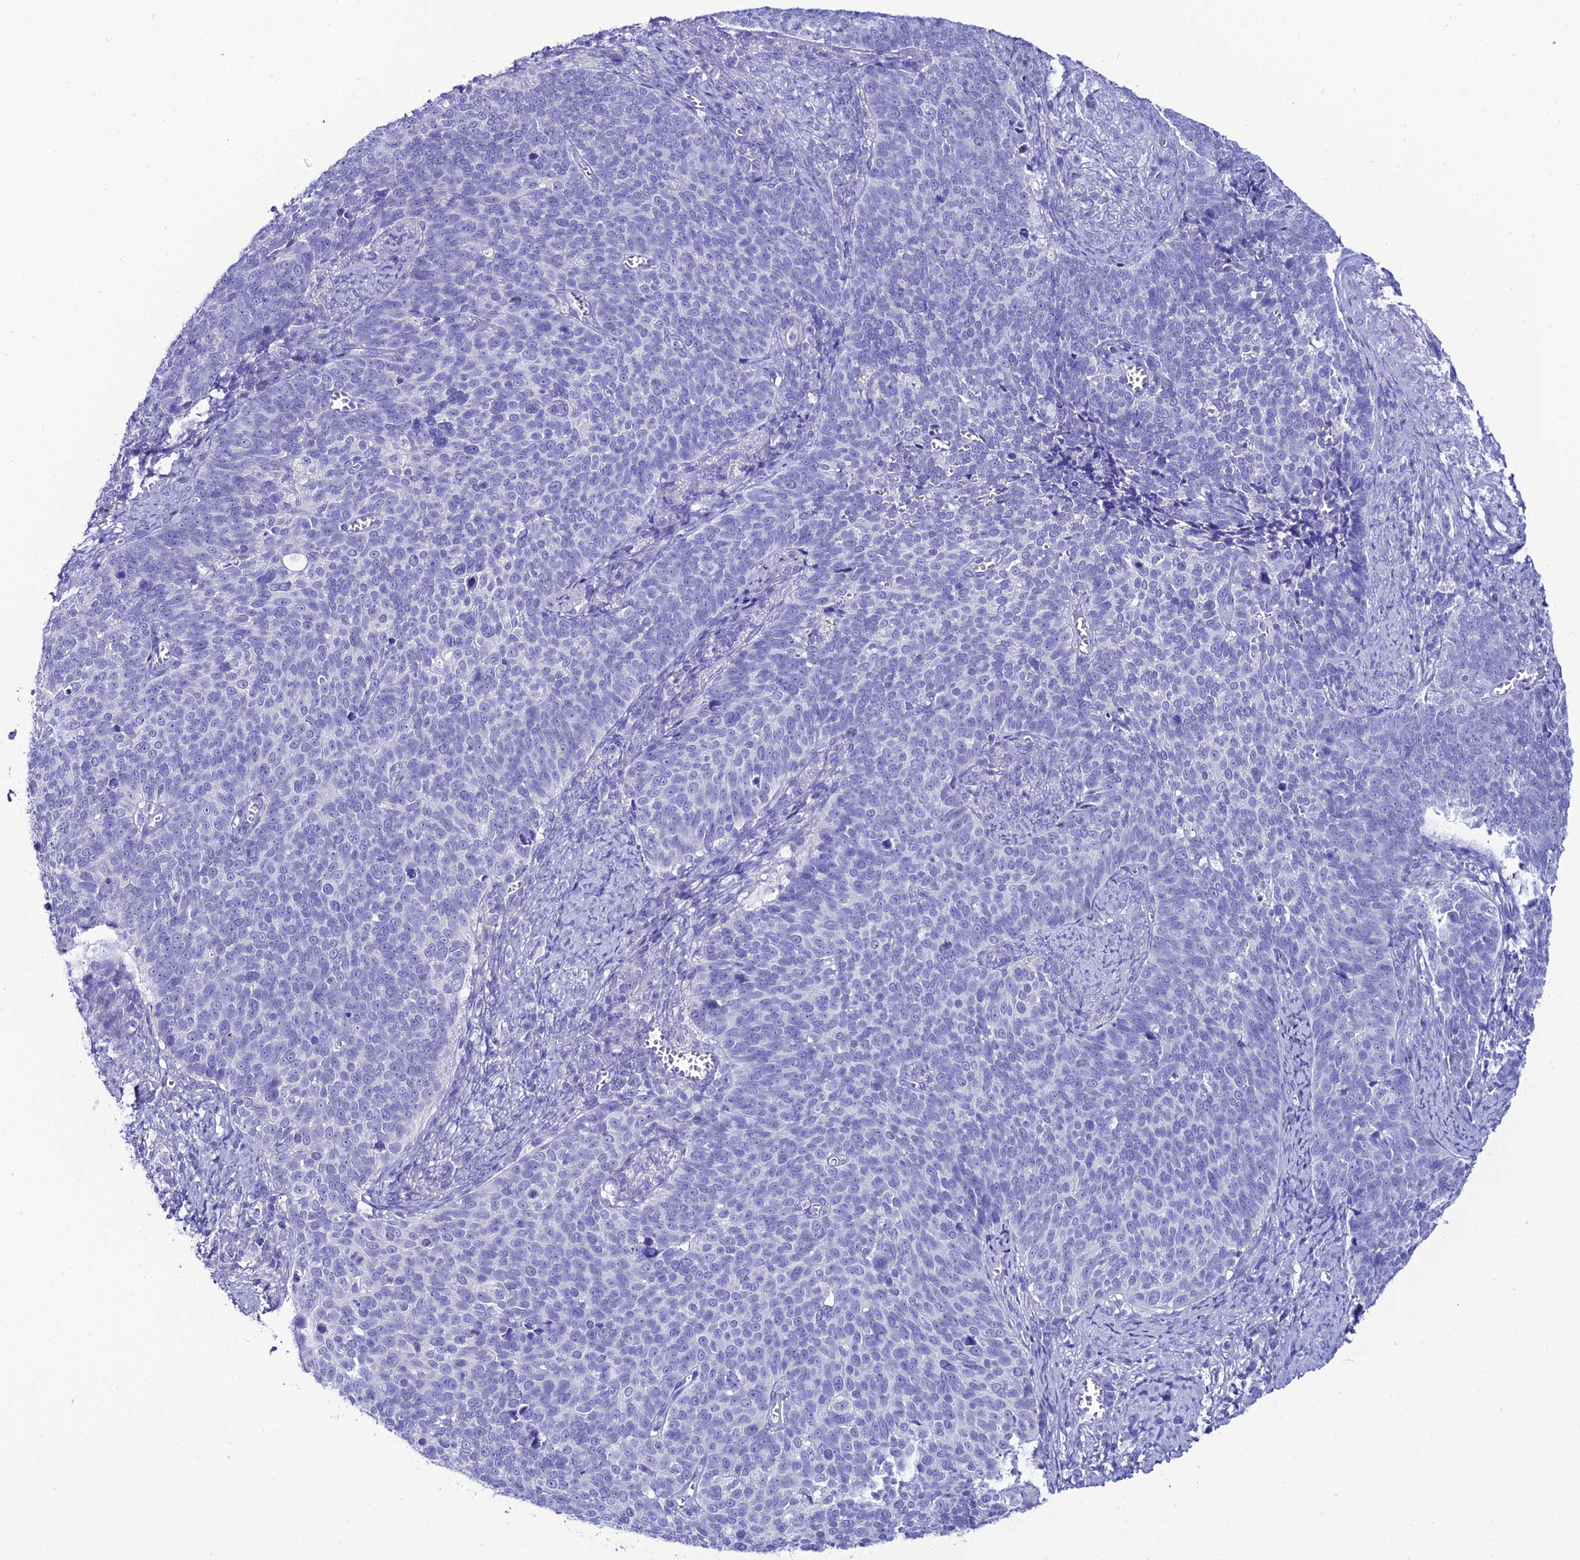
{"staining": {"intensity": "negative", "quantity": "none", "location": "none"}, "tissue": "cervical cancer", "cell_type": "Tumor cells", "image_type": "cancer", "snomed": [{"axis": "morphology", "description": "Normal tissue, NOS"}, {"axis": "morphology", "description": "Squamous cell carcinoma, NOS"}, {"axis": "topography", "description": "Cervix"}], "caption": "IHC of cervical cancer exhibits no positivity in tumor cells.", "gene": "OR4D5", "patient": {"sex": "female", "age": 39}}